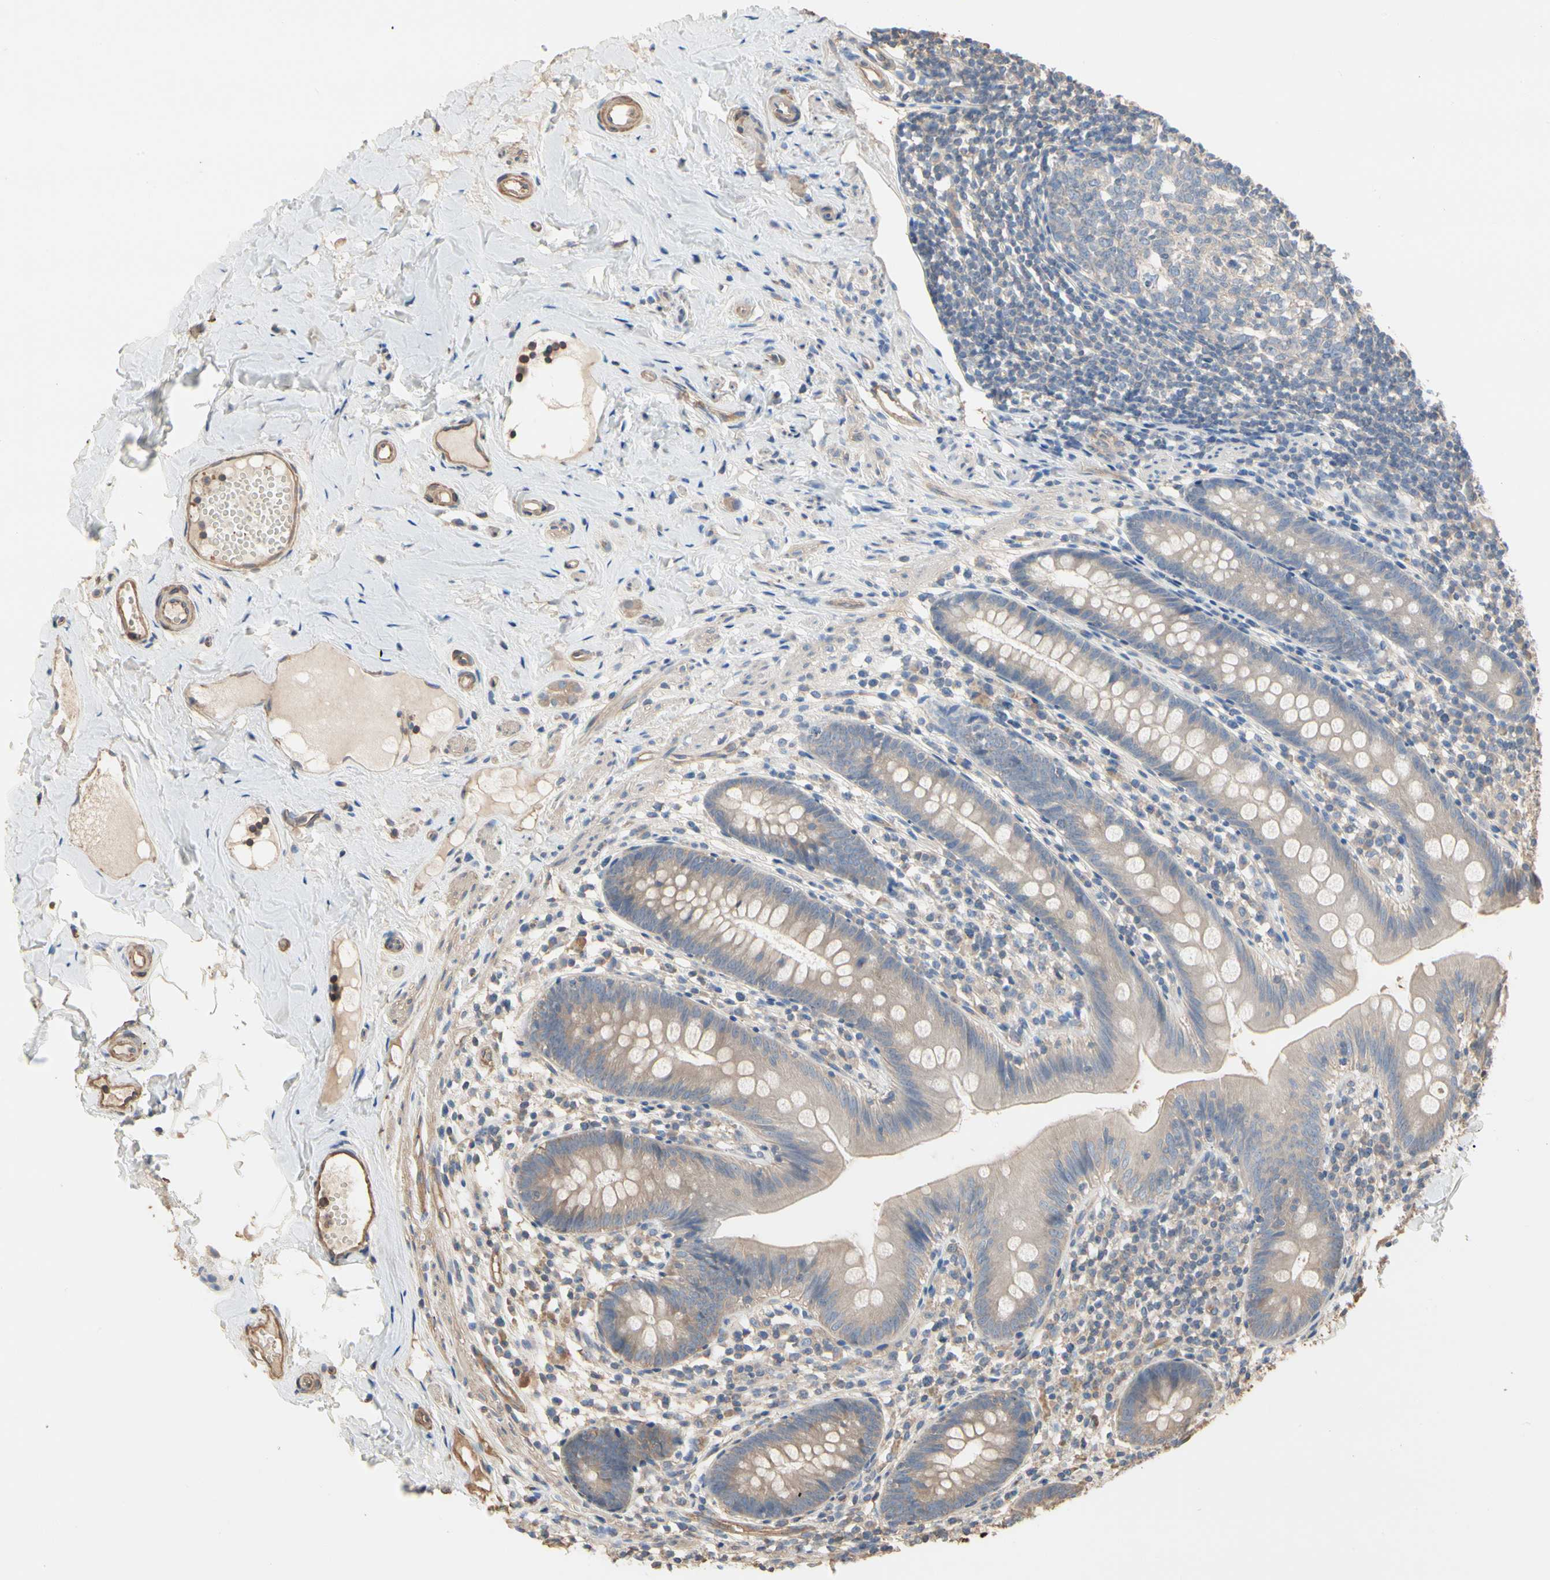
{"staining": {"intensity": "moderate", "quantity": "25%-75%", "location": "cytoplasmic/membranous"}, "tissue": "appendix", "cell_type": "Glandular cells", "image_type": "normal", "snomed": [{"axis": "morphology", "description": "Normal tissue, NOS"}, {"axis": "topography", "description": "Appendix"}], "caption": "Immunohistochemical staining of unremarkable human appendix reveals 25%-75% levels of moderate cytoplasmic/membranous protein staining in approximately 25%-75% of glandular cells. Using DAB (3,3'-diaminobenzidine) (brown) and hematoxylin (blue) stains, captured at high magnification using brightfield microscopy.", "gene": "PDZK1", "patient": {"sex": "male", "age": 52}}